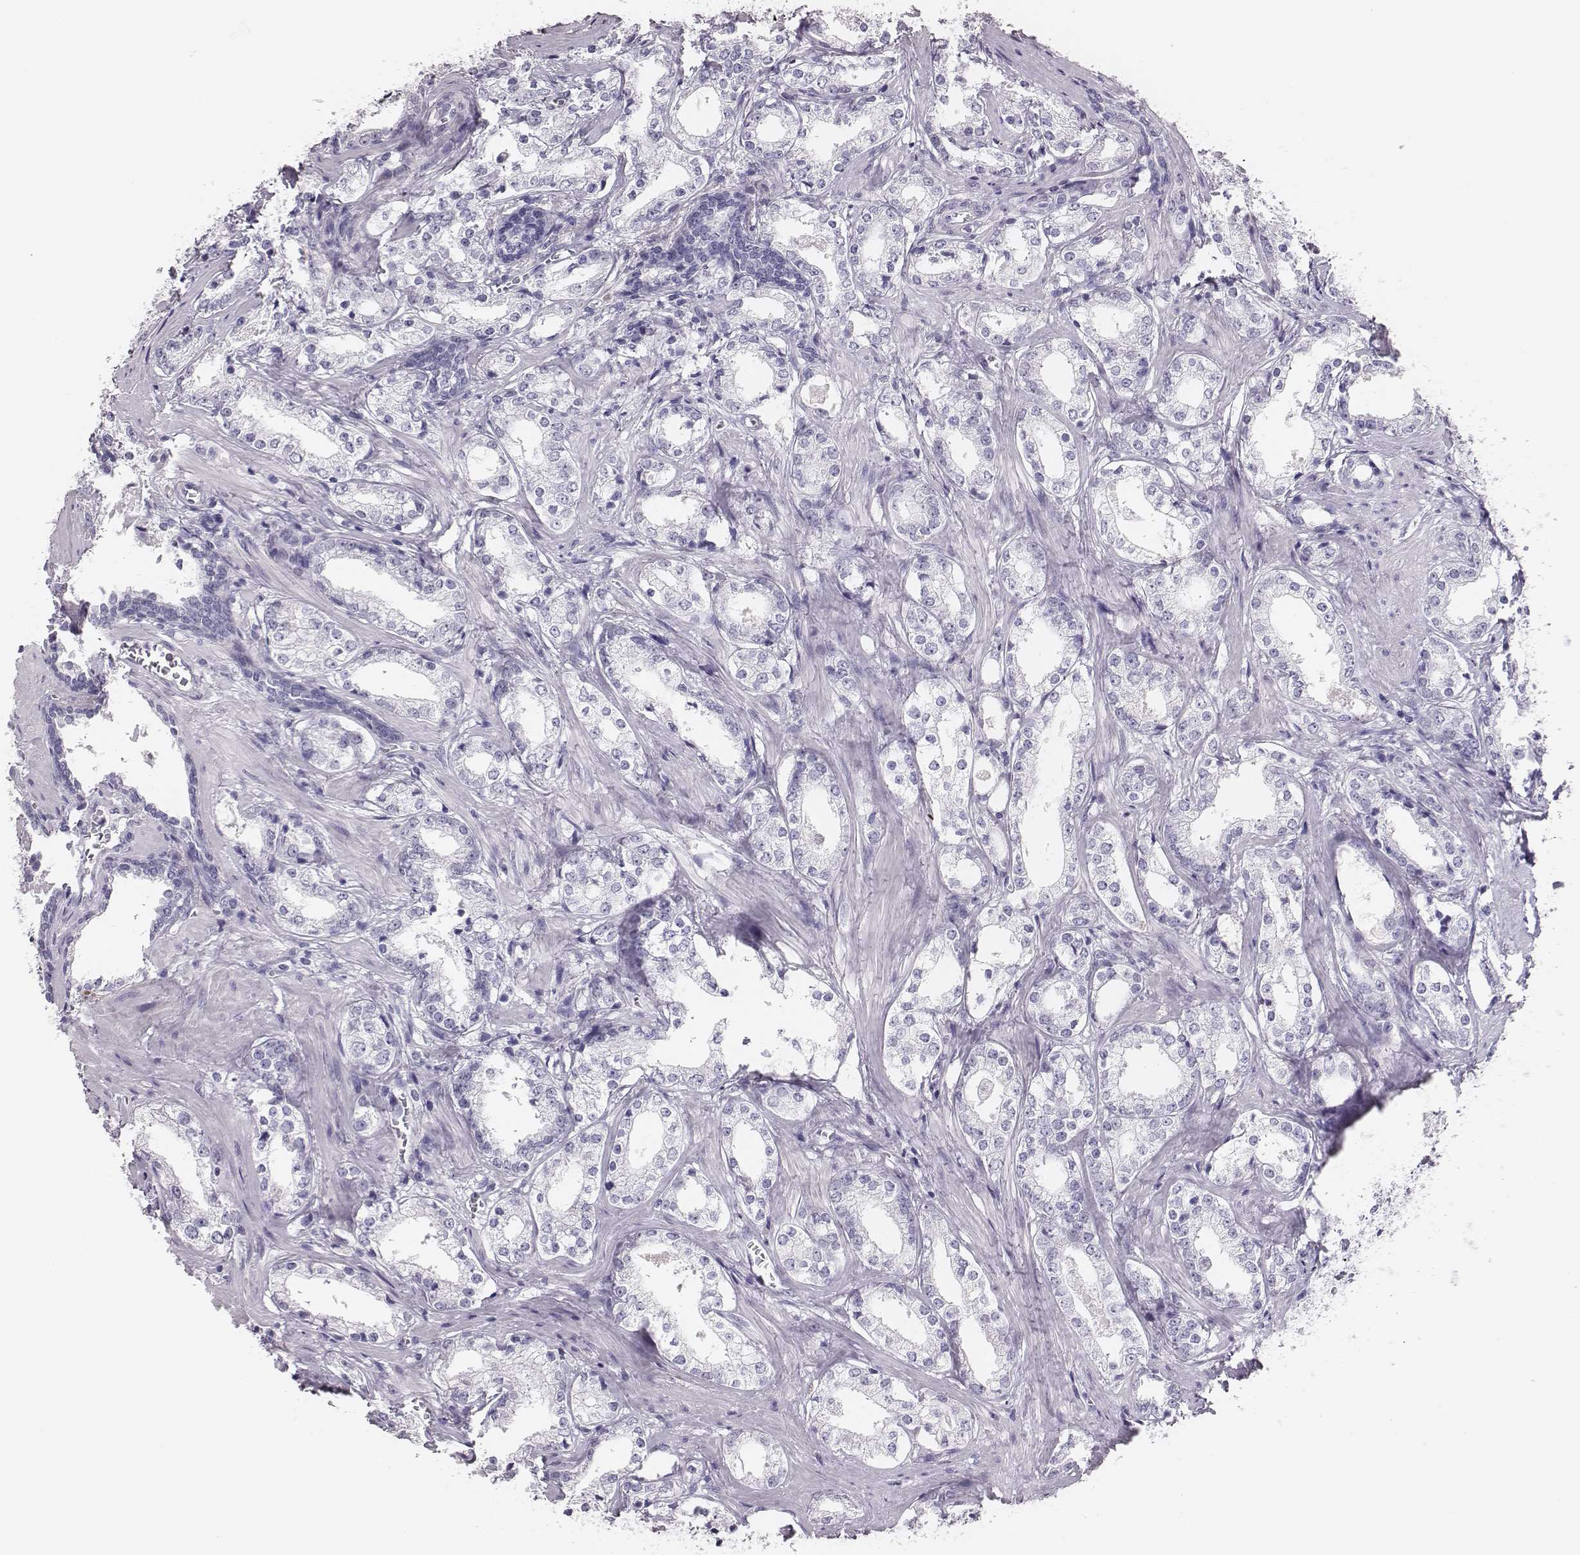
{"staining": {"intensity": "negative", "quantity": "none", "location": "none"}, "tissue": "prostate cancer", "cell_type": "Tumor cells", "image_type": "cancer", "snomed": [{"axis": "morphology", "description": "Adenocarcinoma, NOS"}, {"axis": "topography", "description": "Prostate and seminal vesicle, NOS"}], "caption": "Immunohistochemistry micrograph of prostate cancer stained for a protein (brown), which shows no expression in tumor cells. Nuclei are stained in blue.", "gene": "H1-6", "patient": {"sex": "male", "age": 63}}